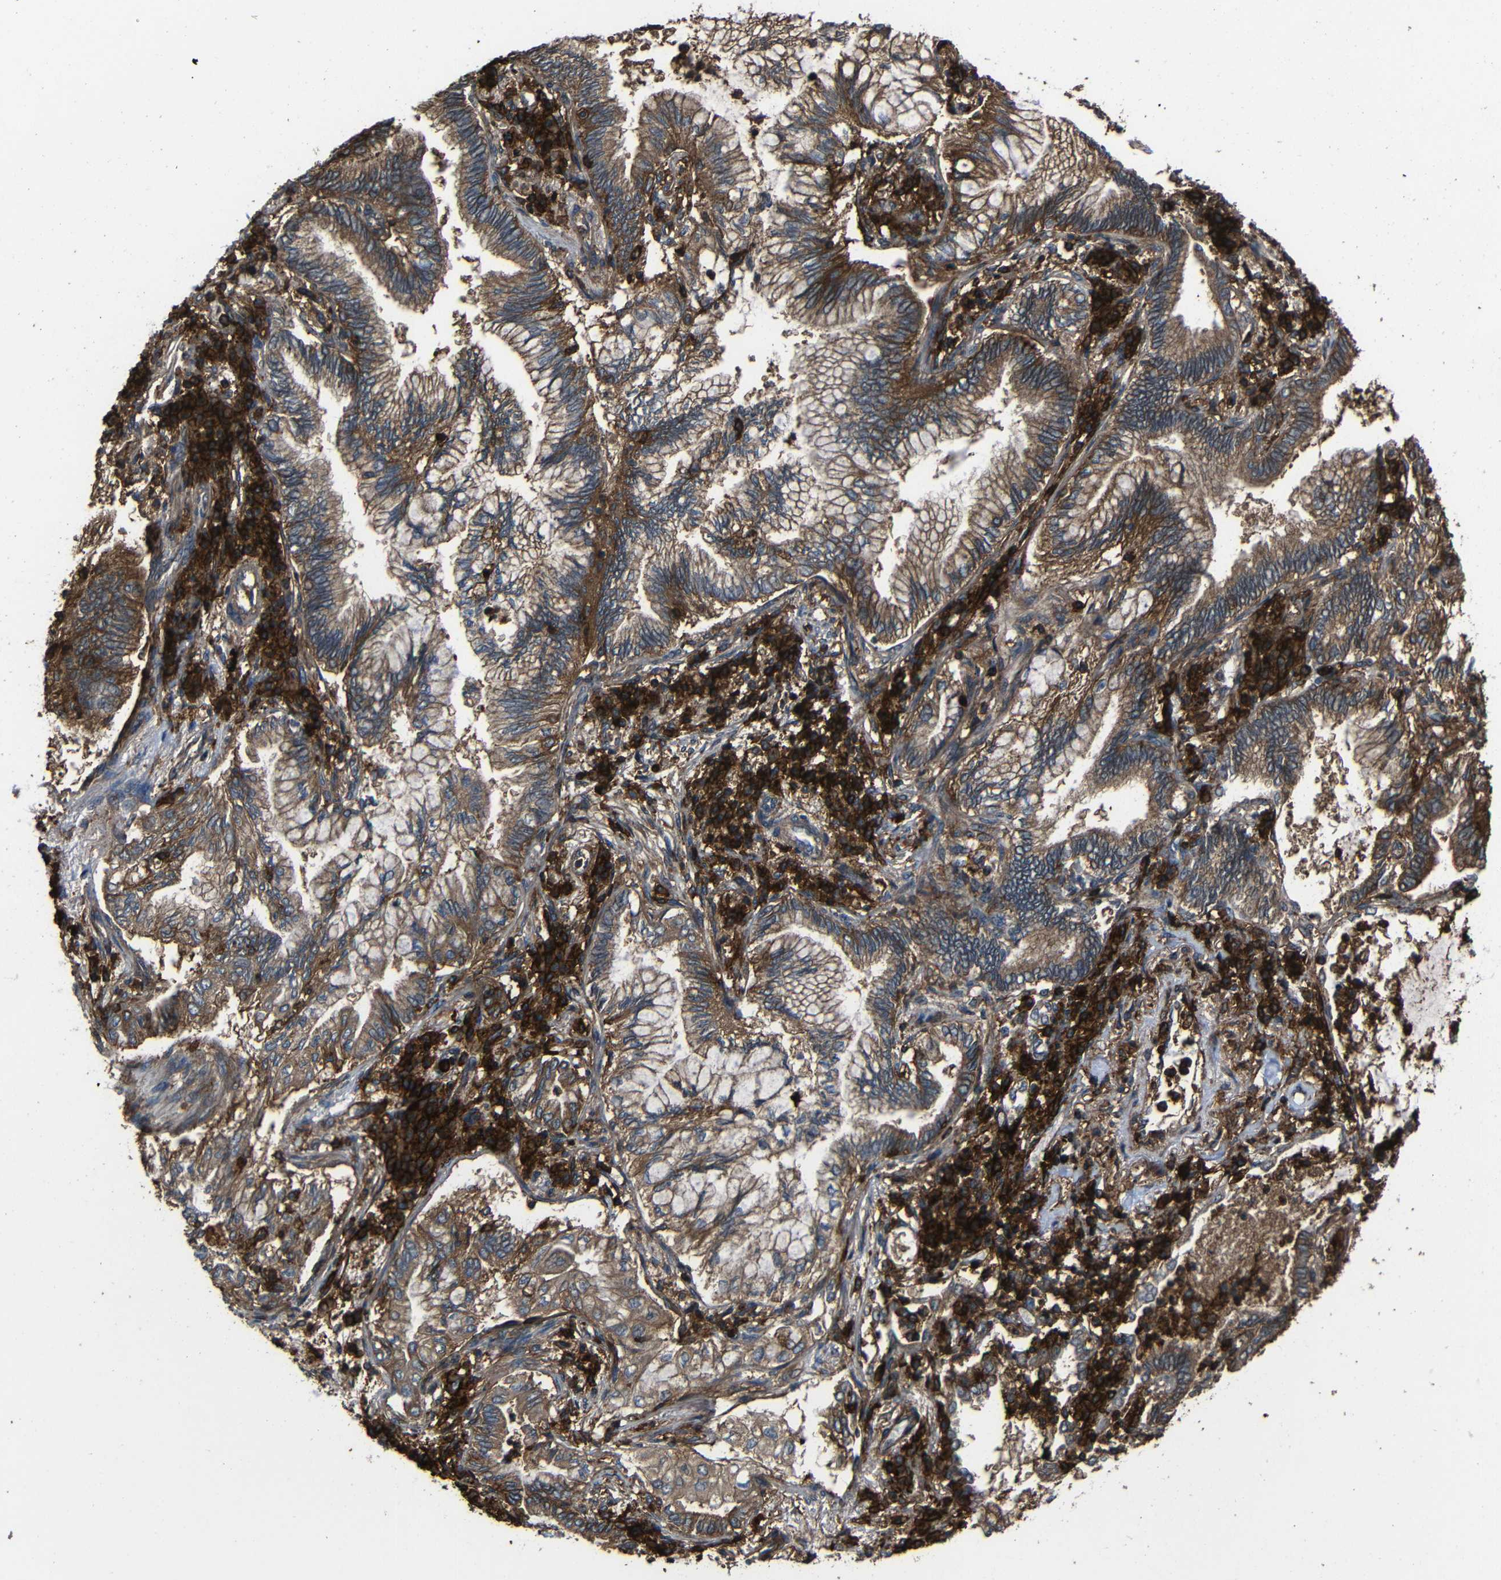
{"staining": {"intensity": "moderate", "quantity": ">75%", "location": "cytoplasmic/membranous"}, "tissue": "lung cancer", "cell_type": "Tumor cells", "image_type": "cancer", "snomed": [{"axis": "morphology", "description": "Normal tissue, NOS"}, {"axis": "morphology", "description": "Adenocarcinoma, NOS"}, {"axis": "topography", "description": "Bronchus"}, {"axis": "topography", "description": "Lung"}], "caption": "Immunohistochemistry staining of adenocarcinoma (lung), which displays medium levels of moderate cytoplasmic/membranous expression in about >75% of tumor cells indicating moderate cytoplasmic/membranous protein expression. The staining was performed using DAB (brown) for protein detection and nuclei were counterstained in hematoxylin (blue).", "gene": "ADGRE5", "patient": {"sex": "female", "age": 70}}